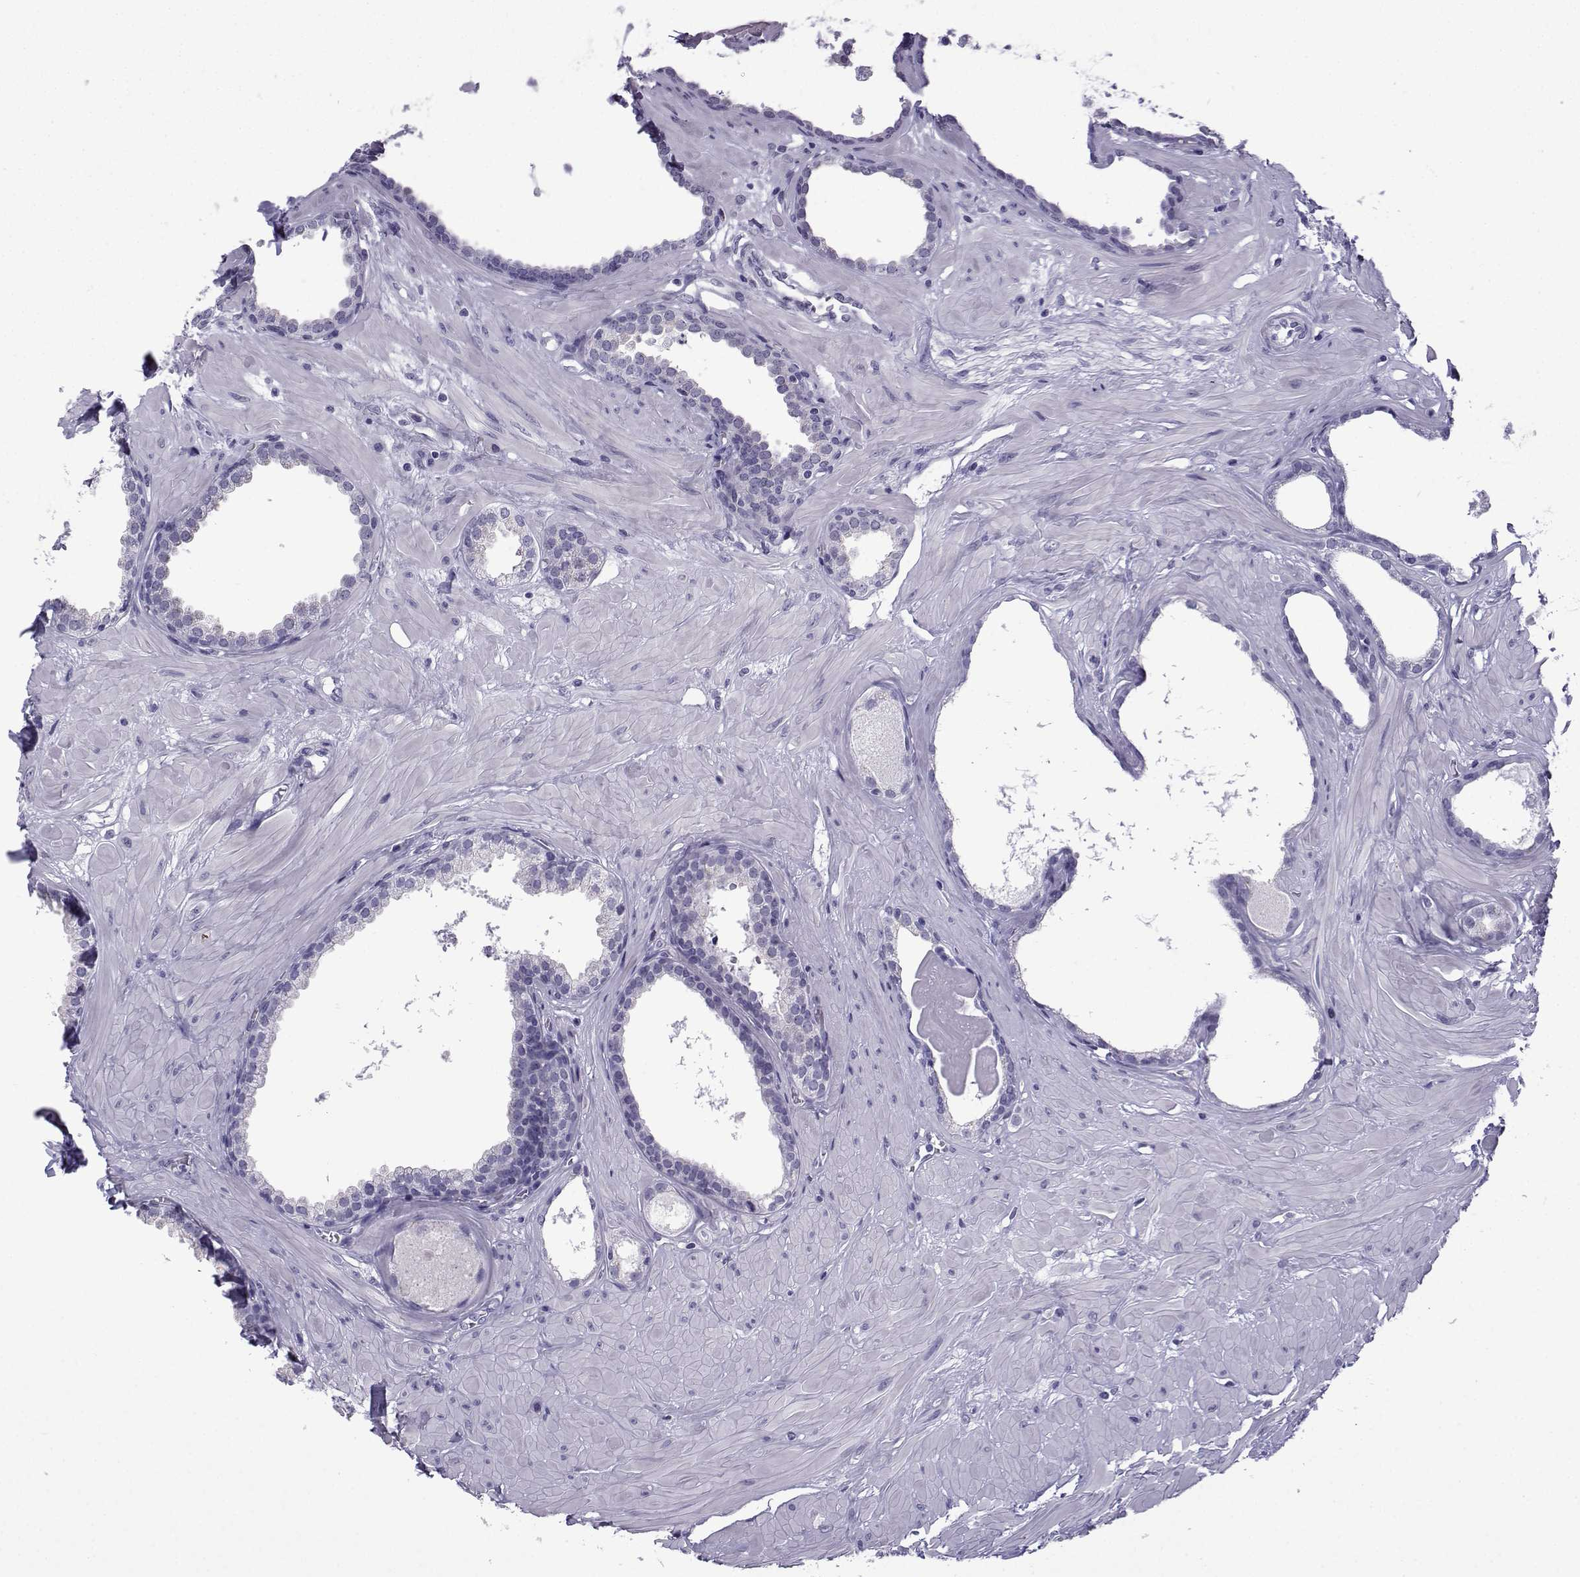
{"staining": {"intensity": "negative", "quantity": "none", "location": "none"}, "tissue": "prostate", "cell_type": "Glandular cells", "image_type": "normal", "snomed": [{"axis": "morphology", "description": "Normal tissue, NOS"}, {"axis": "topography", "description": "Prostate"}], "caption": "The photomicrograph reveals no significant positivity in glandular cells of prostate.", "gene": "ACRBP", "patient": {"sex": "male", "age": 48}}